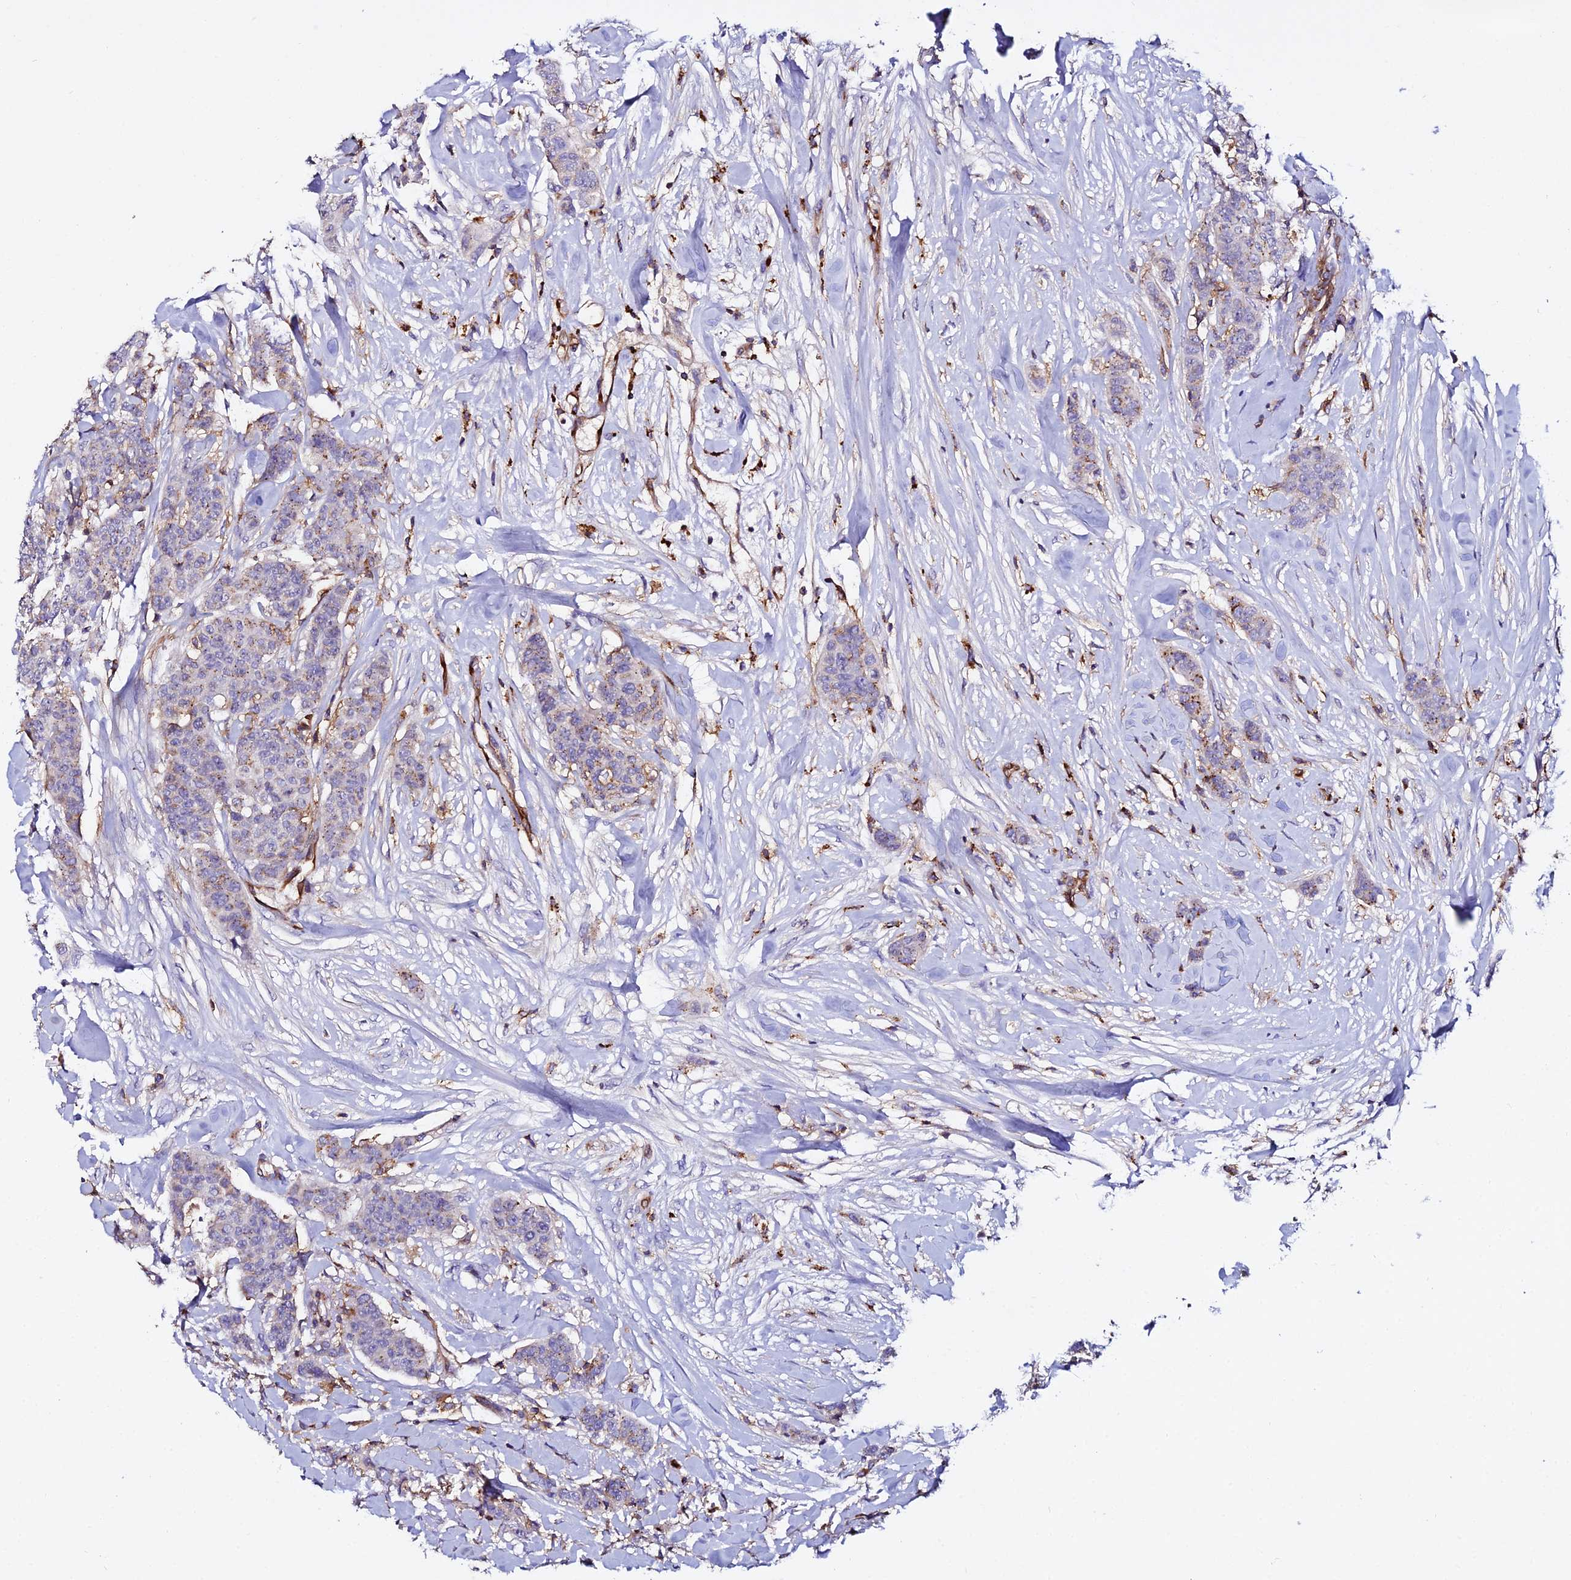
{"staining": {"intensity": "moderate", "quantity": "<25%", "location": "cytoplasmic/membranous"}, "tissue": "breast cancer", "cell_type": "Tumor cells", "image_type": "cancer", "snomed": [{"axis": "morphology", "description": "Duct carcinoma"}, {"axis": "topography", "description": "Breast"}], "caption": "A micrograph of intraductal carcinoma (breast) stained for a protein reveals moderate cytoplasmic/membranous brown staining in tumor cells. (Brightfield microscopy of DAB IHC at high magnification).", "gene": "TRPV2", "patient": {"sex": "female", "age": 40}}